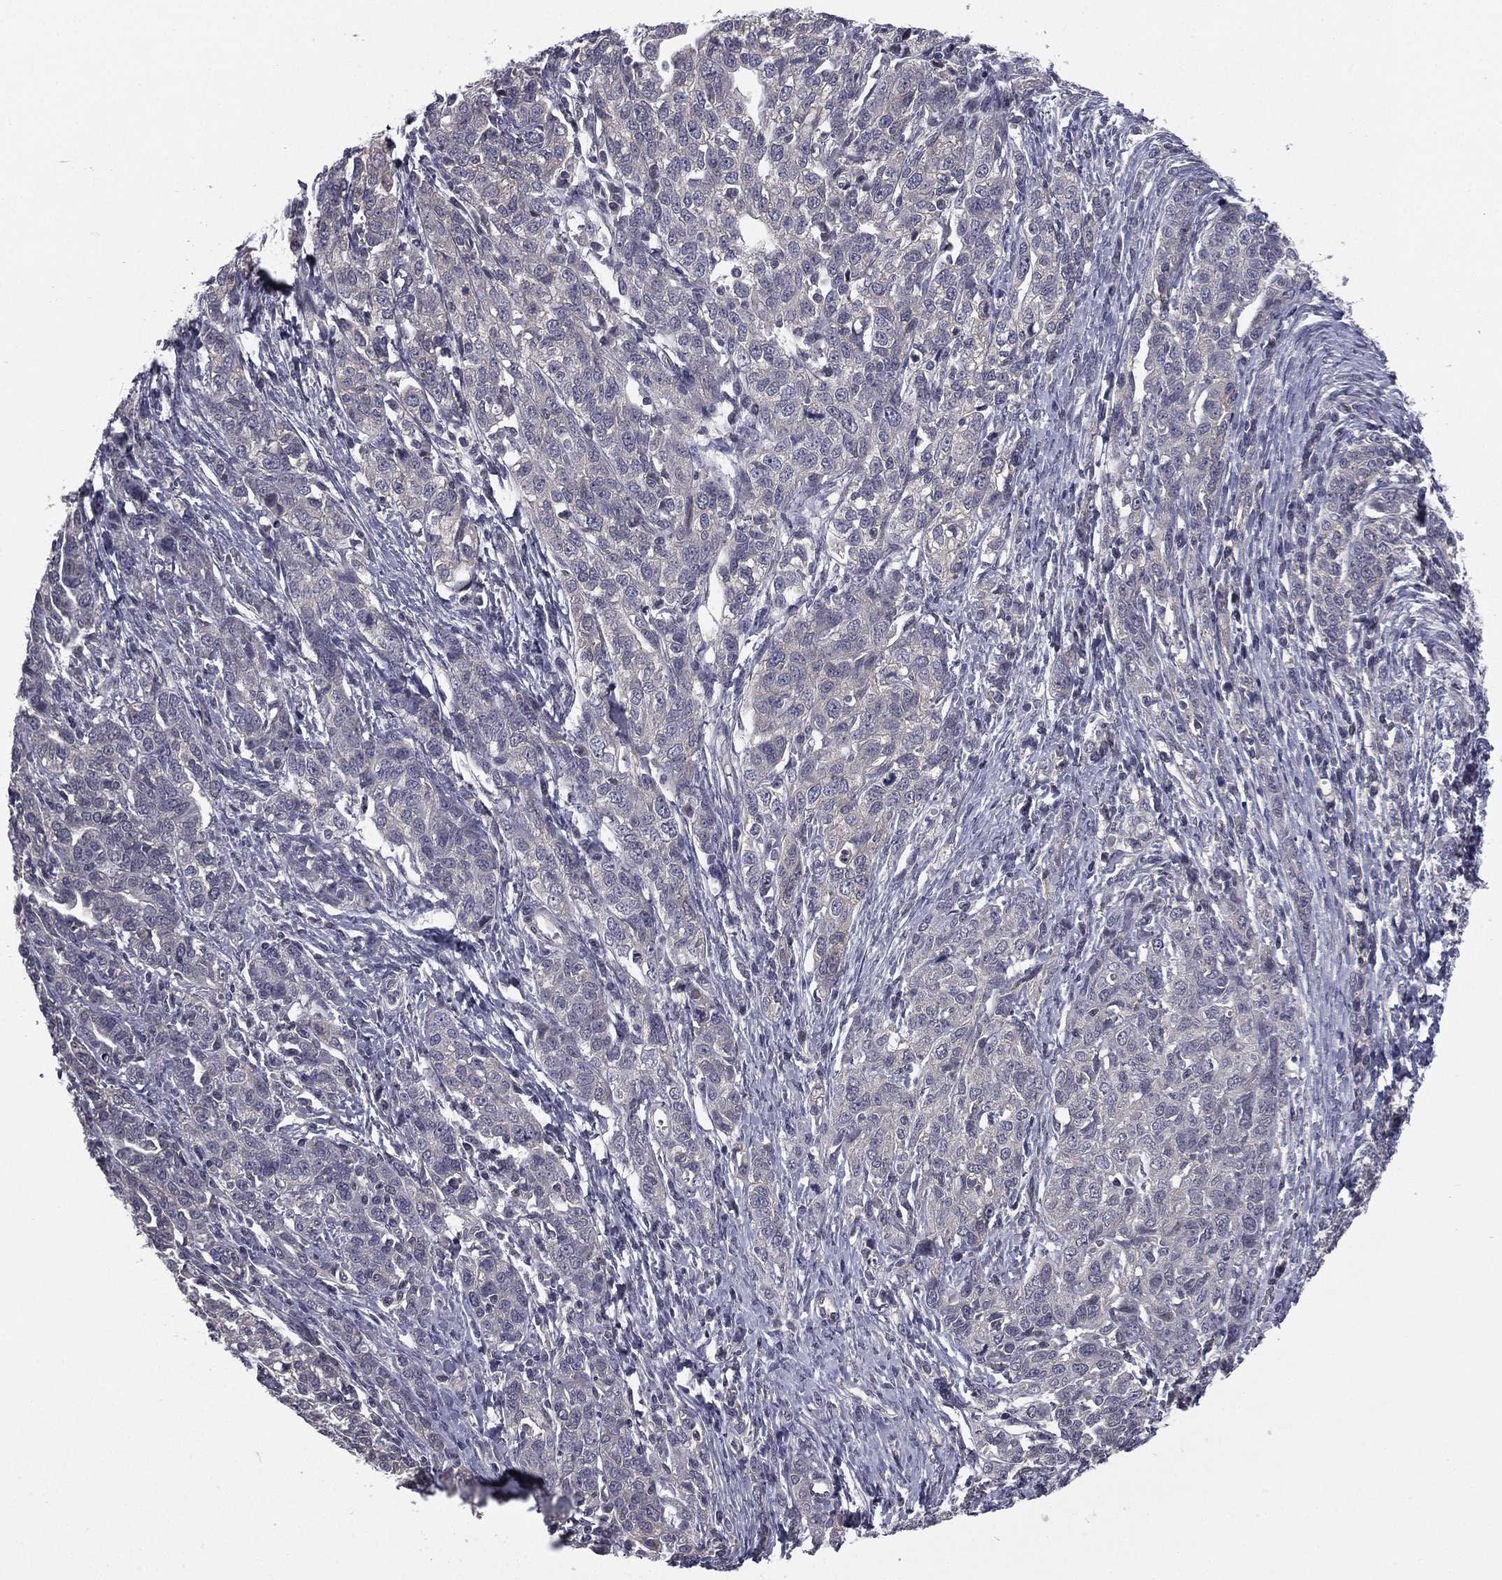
{"staining": {"intensity": "negative", "quantity": "none", "location": "none"}, "tissue": "ovarian cancer", "cell_type": "Tumor cells", "image_type": "cancer", "snomed": [{"axis": "morphology", "description": "Cystadenocarcinoma, serous, NOS"}, {"axis": "topography", "description": "Ovary"}], "caption": "The photomicrograph reveals no significant positivity in tumor cells of ovarian cancer (serous cystadenocarcinoma). (Brightfield microscopy of DAB immunohistochemistry (IHC) at high magnification).", "gene": "ACTRT2", "patient": {"sex": "female", "age": 71}}